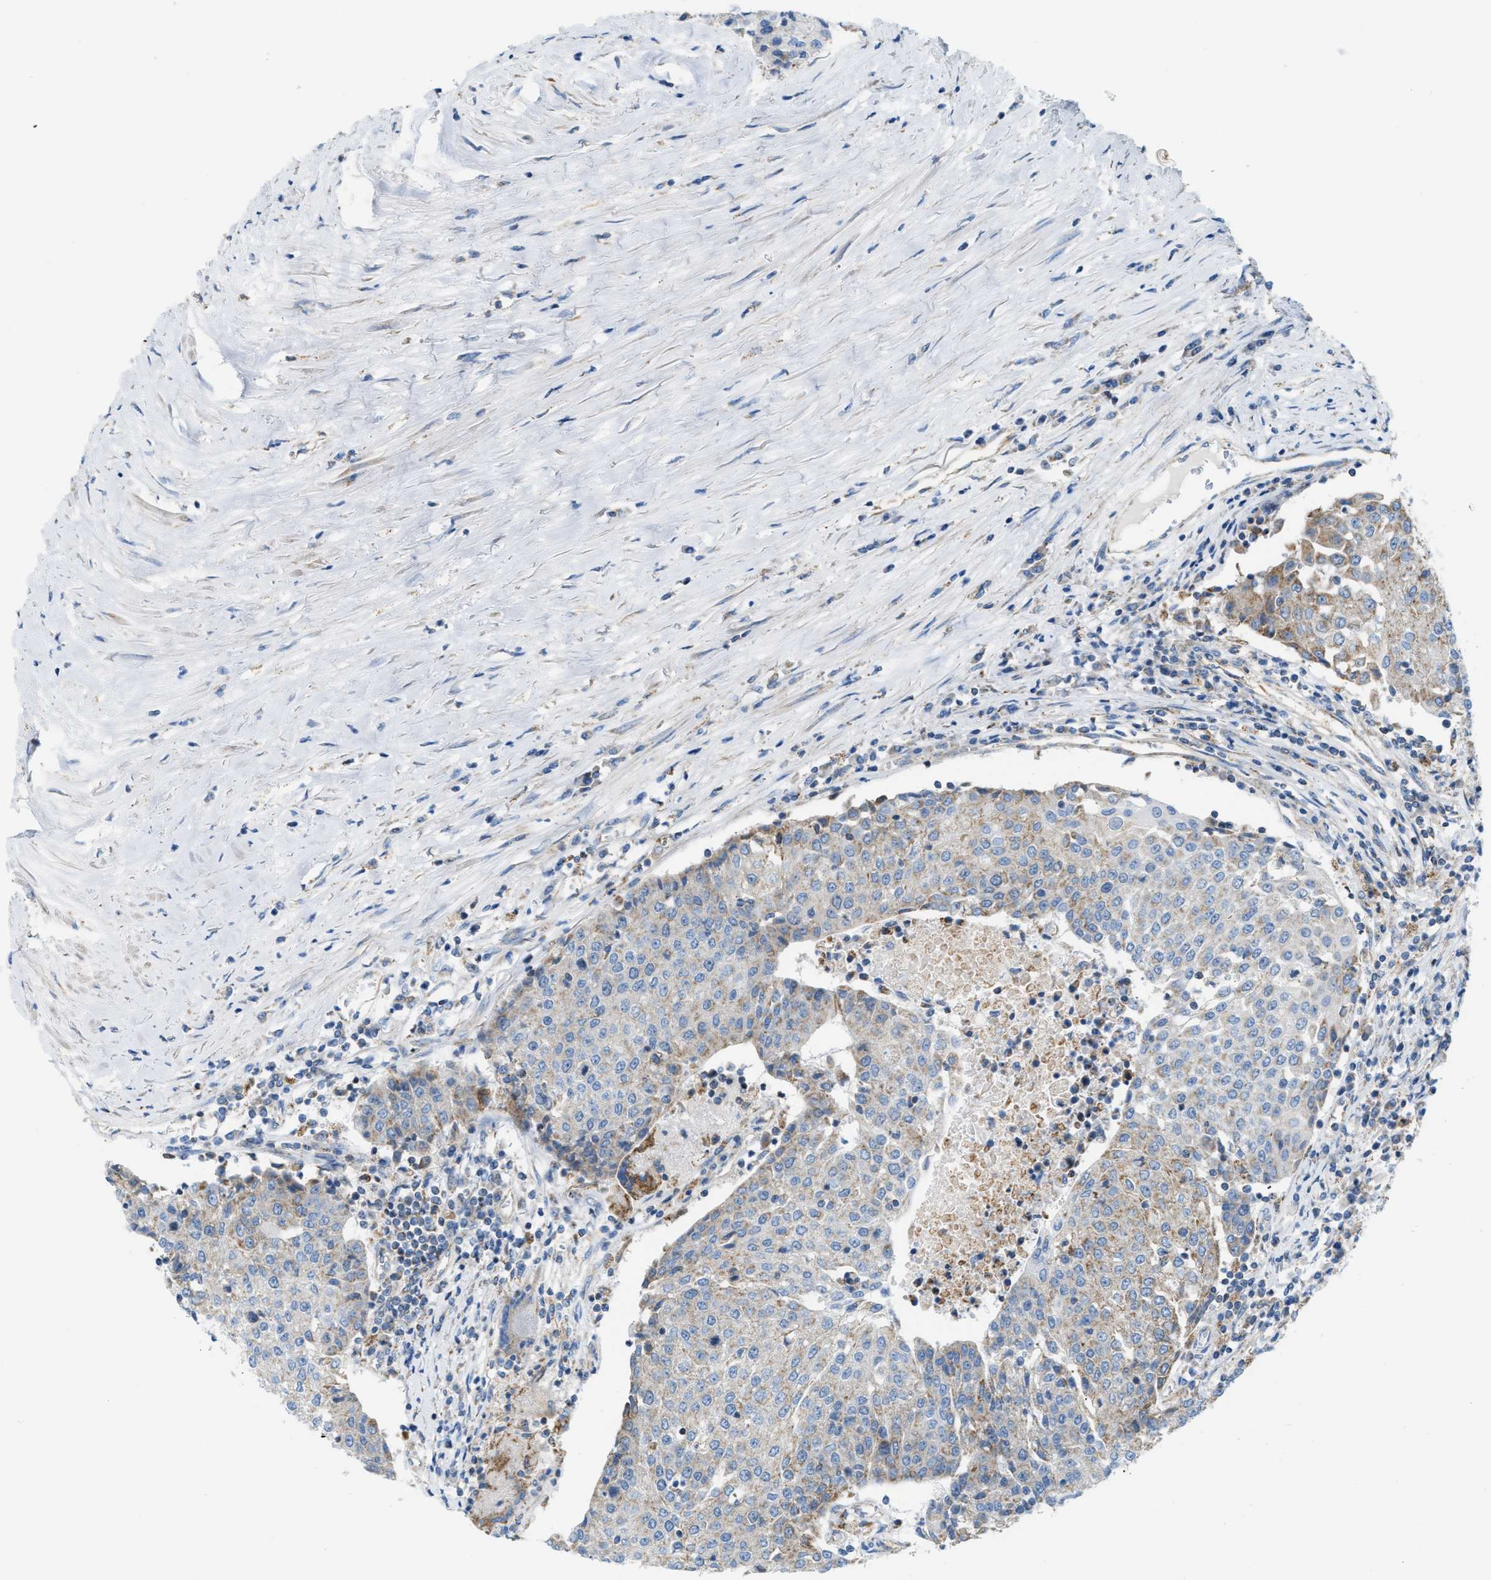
{"staining": {"intensity": "moderate", "quantity": "<25%", "location": "cytoplasmic/membranous"}, "tissue": "urothelial cancer", "cell_type": "Tumor cells", "image_type": "cancer", "snomed": [{"axis": "morphology", "description": "Urothelial carcinoma, High grade"}, {"axis": "topography", "description": "Urinary bladder"}], "caption": "The immunohistochemical stain labels moderate cytoplasmic/membranous expression in tumor cells of urothelial cancer tissue.", "gene": "JADE1", "patient": {"sex": "female", "age": 85}}